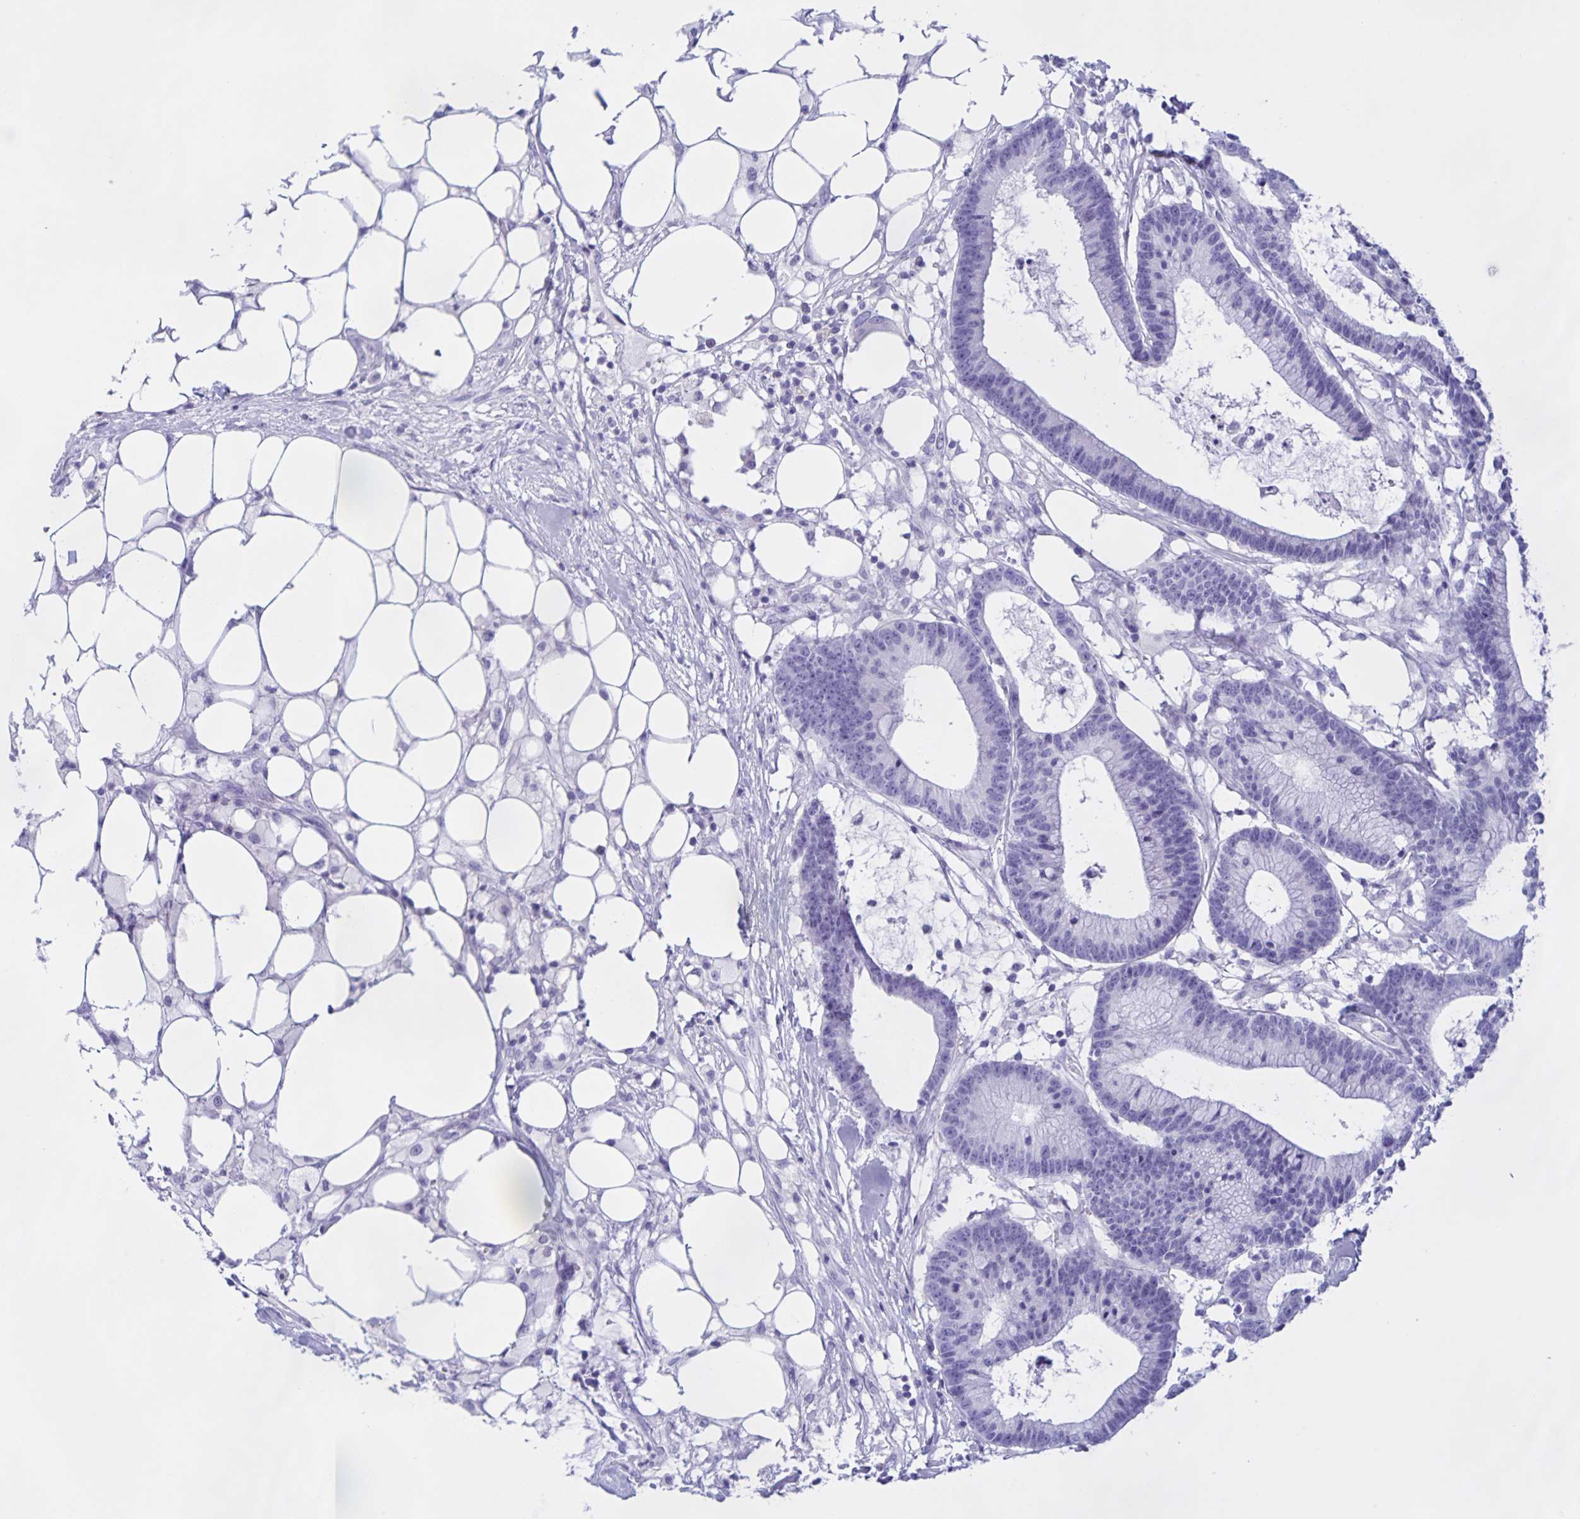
{"staining": {"intensity": "negative", "quantity": "none", "location": "none"}, "tissue": "colorectal cancer", "cell_type": "Tumor cells", "image_type": "cancer", "snomed": [{"axis": "morphology", "description": "Adenocarcinoma, NOS"}, {"axis": "topography", "description": "Colon"}], "caption": "This is an immunohistochemistry image of human colorectal cancer. There is no staining in tumor cells.", "gene": "TGIF2LX", "patient": {"sex": "female", "age": 78}}